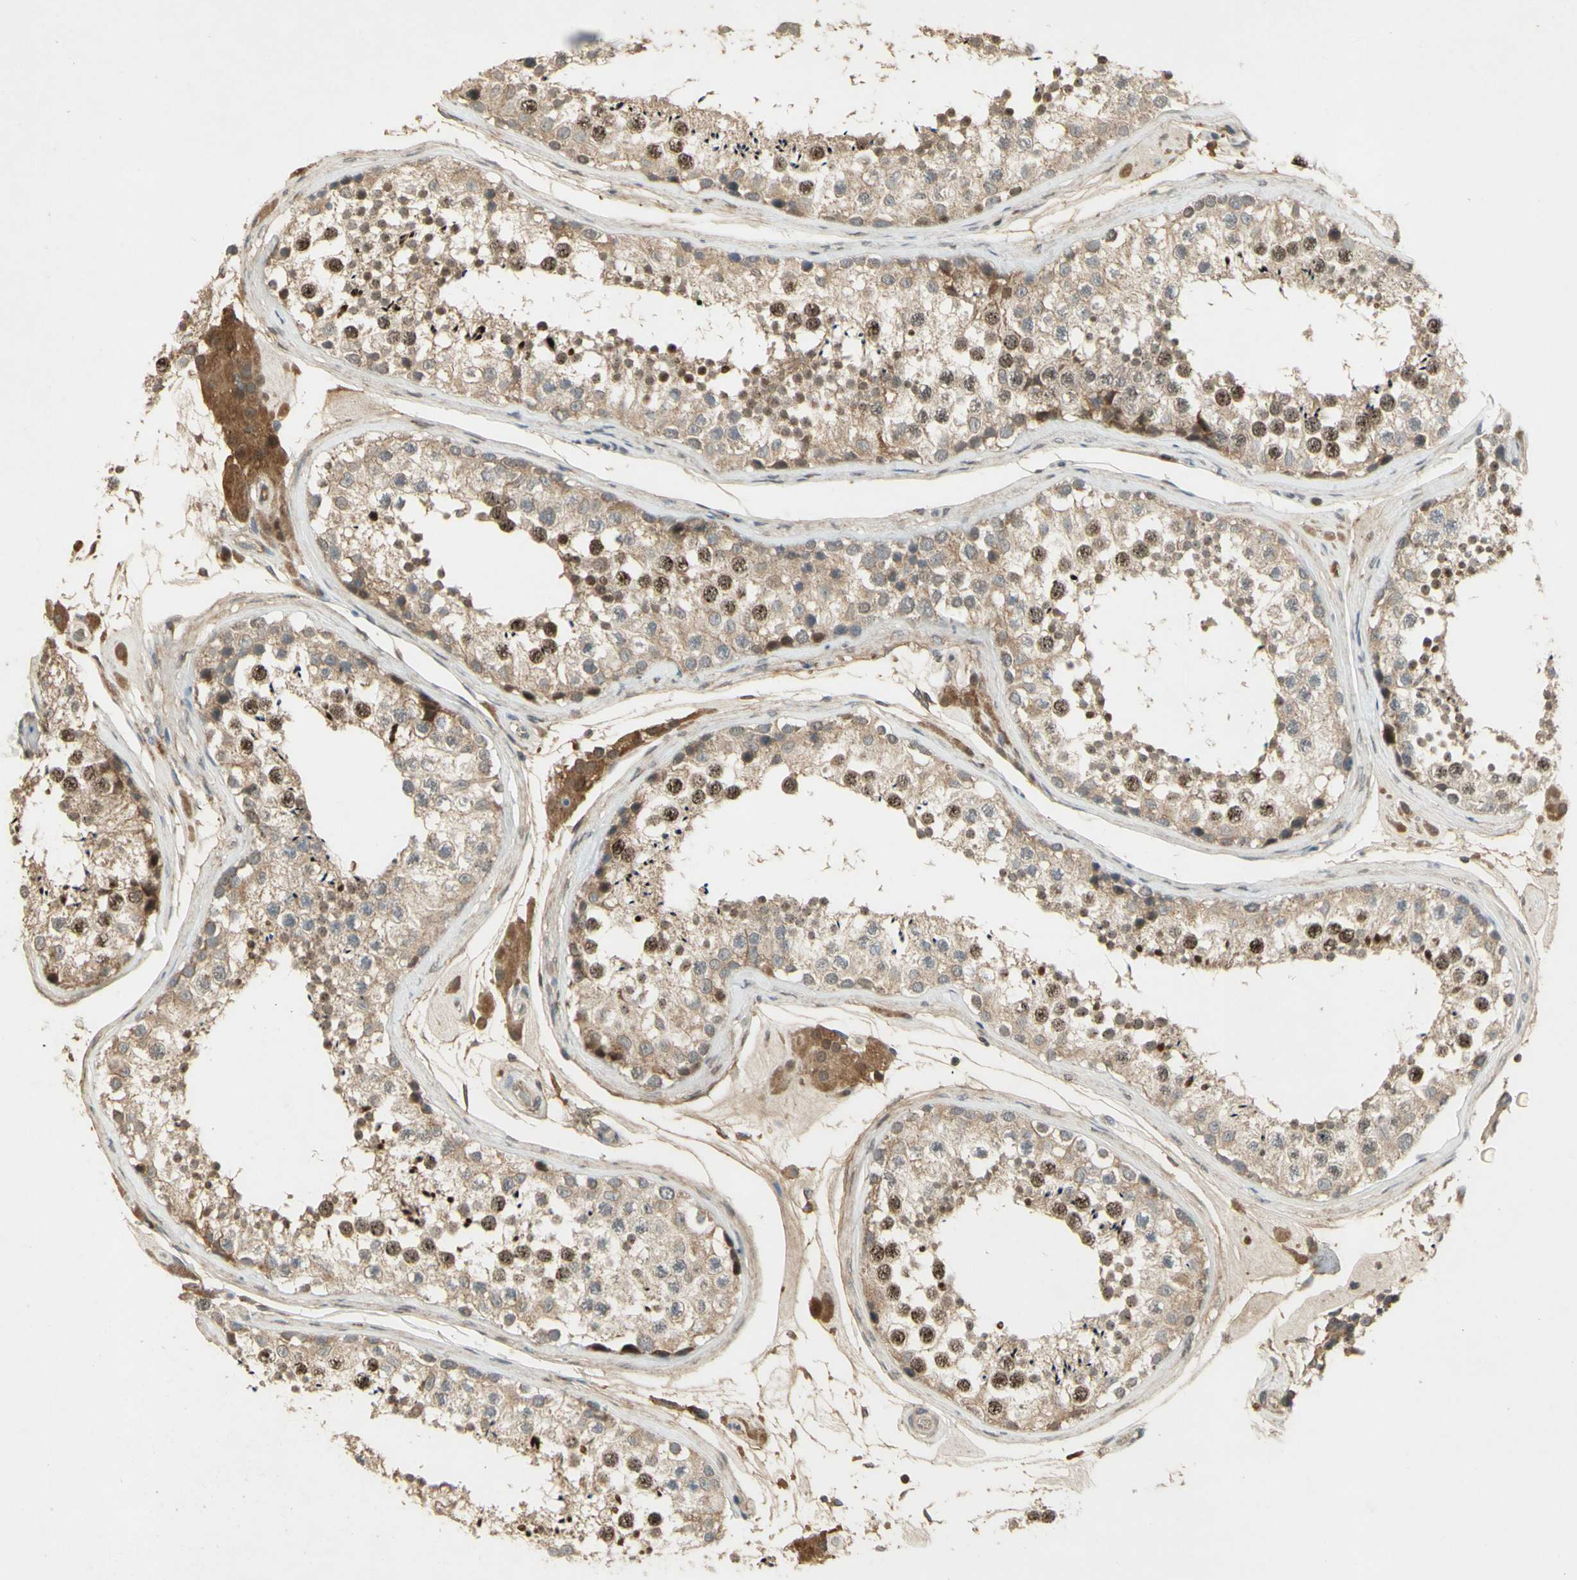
{"staining": {"intensity": "moderate", "quantity": "<25%", "location": "cytoplasmic/membranous,nuclear"}, "tissue": "testis", "cell_type": "Cells in seminiferous ducts", "image_type": "normal", "snomed": [{"axis": "morphology", "description": "Normal tissue, NOS"}, {"axis": "topography", "description": "Testis"}], "caption": "IHC (DAB) staining of unremarkable human testis reveals moderate cytoplasmic/membranous,nuclear protein staining in approximately <25% of cells in seminiferous ducts. (Brightfield microscopy of DAB IHC at high magnification).", "gene": "NRG4", "patient": {"sex": "male", "age": 46}}